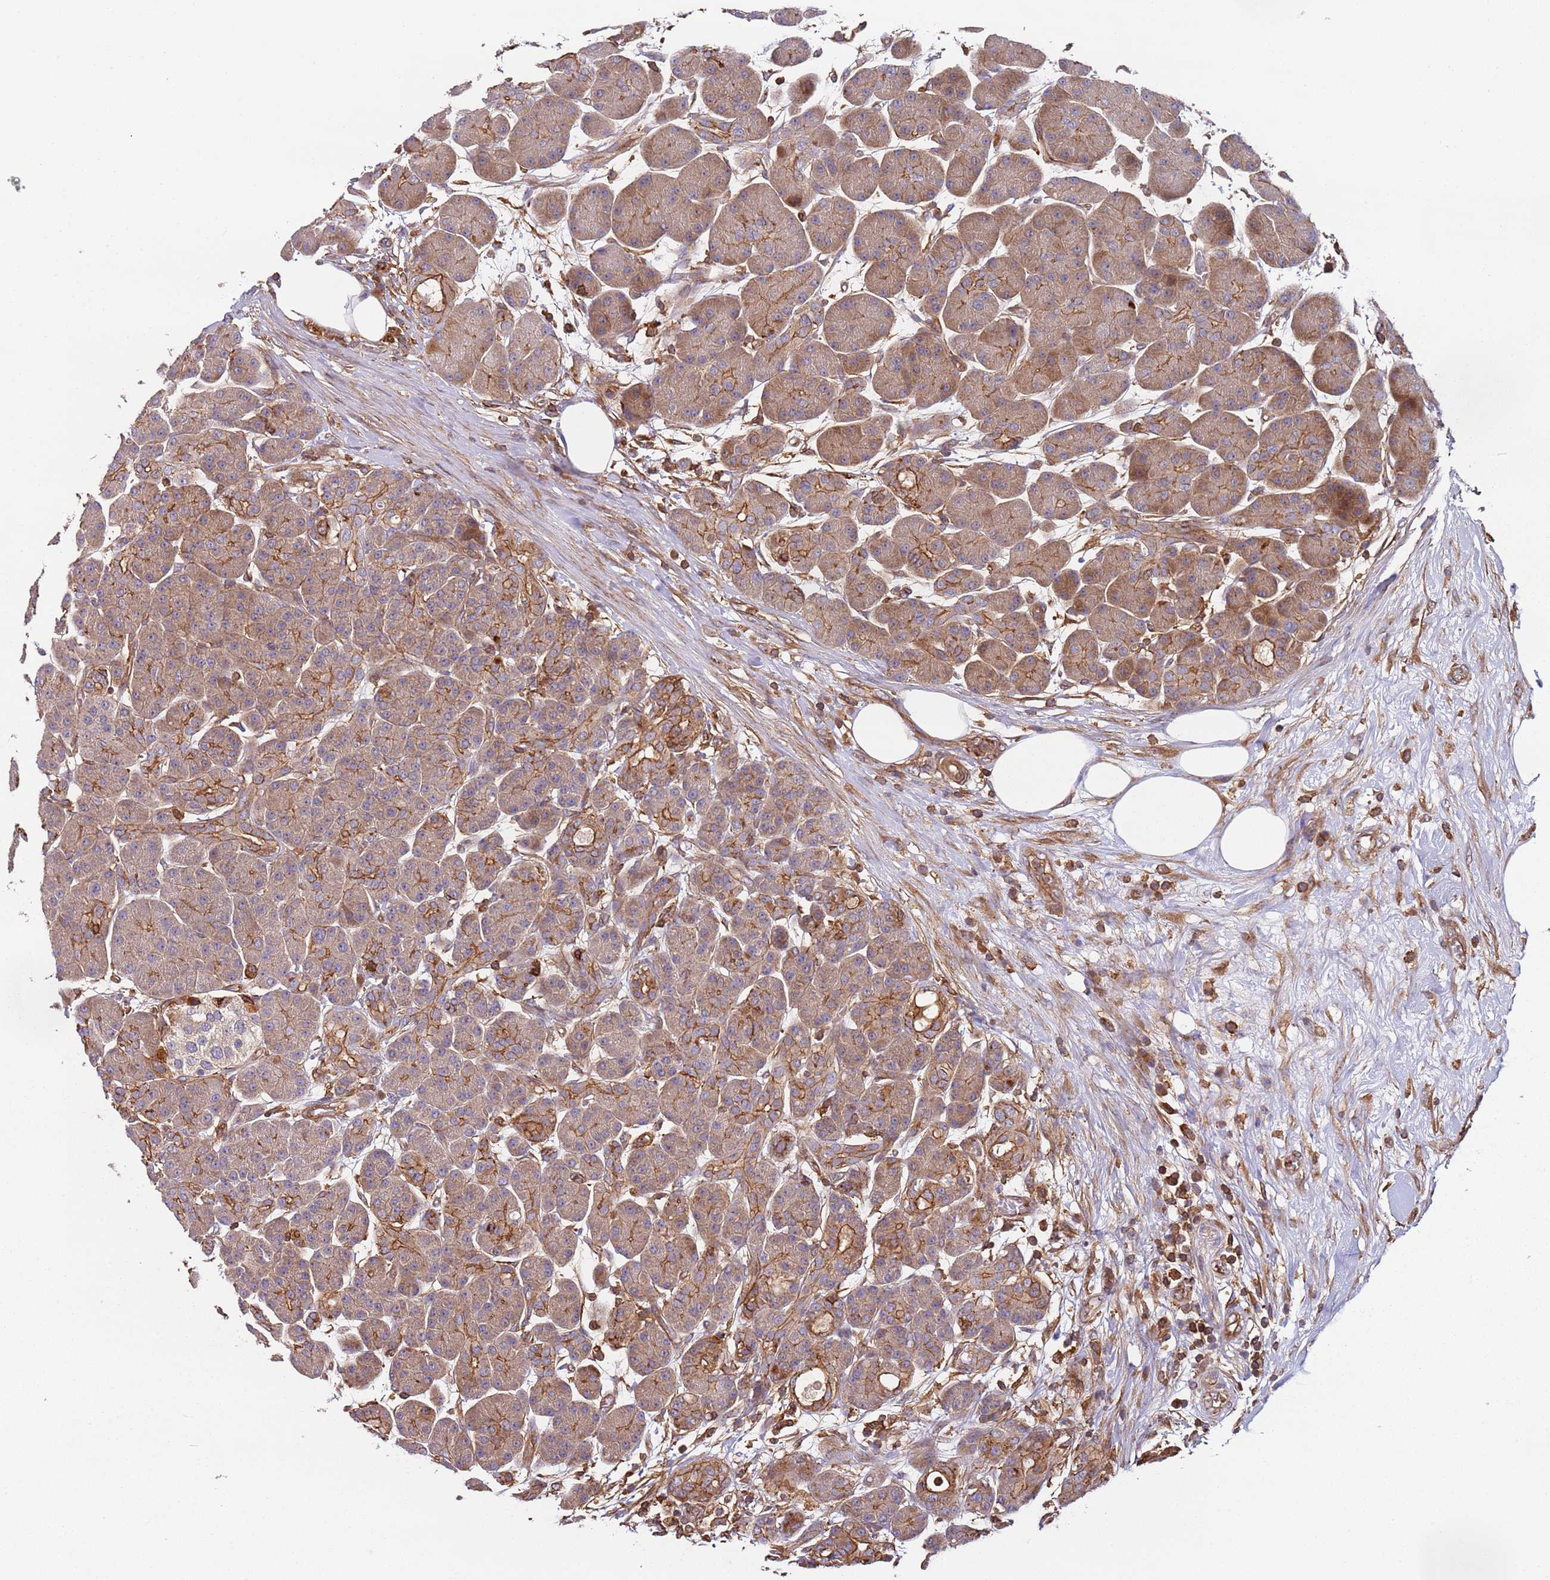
{"staining": {"intensity": "moderate", "quantity": ">75%", "location": "cytoplasmic/membranous"}, "tissue": "pancreas", "cell_type": "Exocrine glandular cells", "image_type": "normal", "snomed": [{"axis": "morphology", "description": "Normal tissue, NOS"}, {"axis": "topography", "description": "Pancreas"}], "caption": "An image of pancreas stained for a protein shows moderate cytoplasmic/membranous brown staining in exocrine glandular cells. (brown staining indicates protein expression, while blue staining denotes nuclei).", "gene": "CYP2U1", "patient": {"sex": "male", "age": 63}}